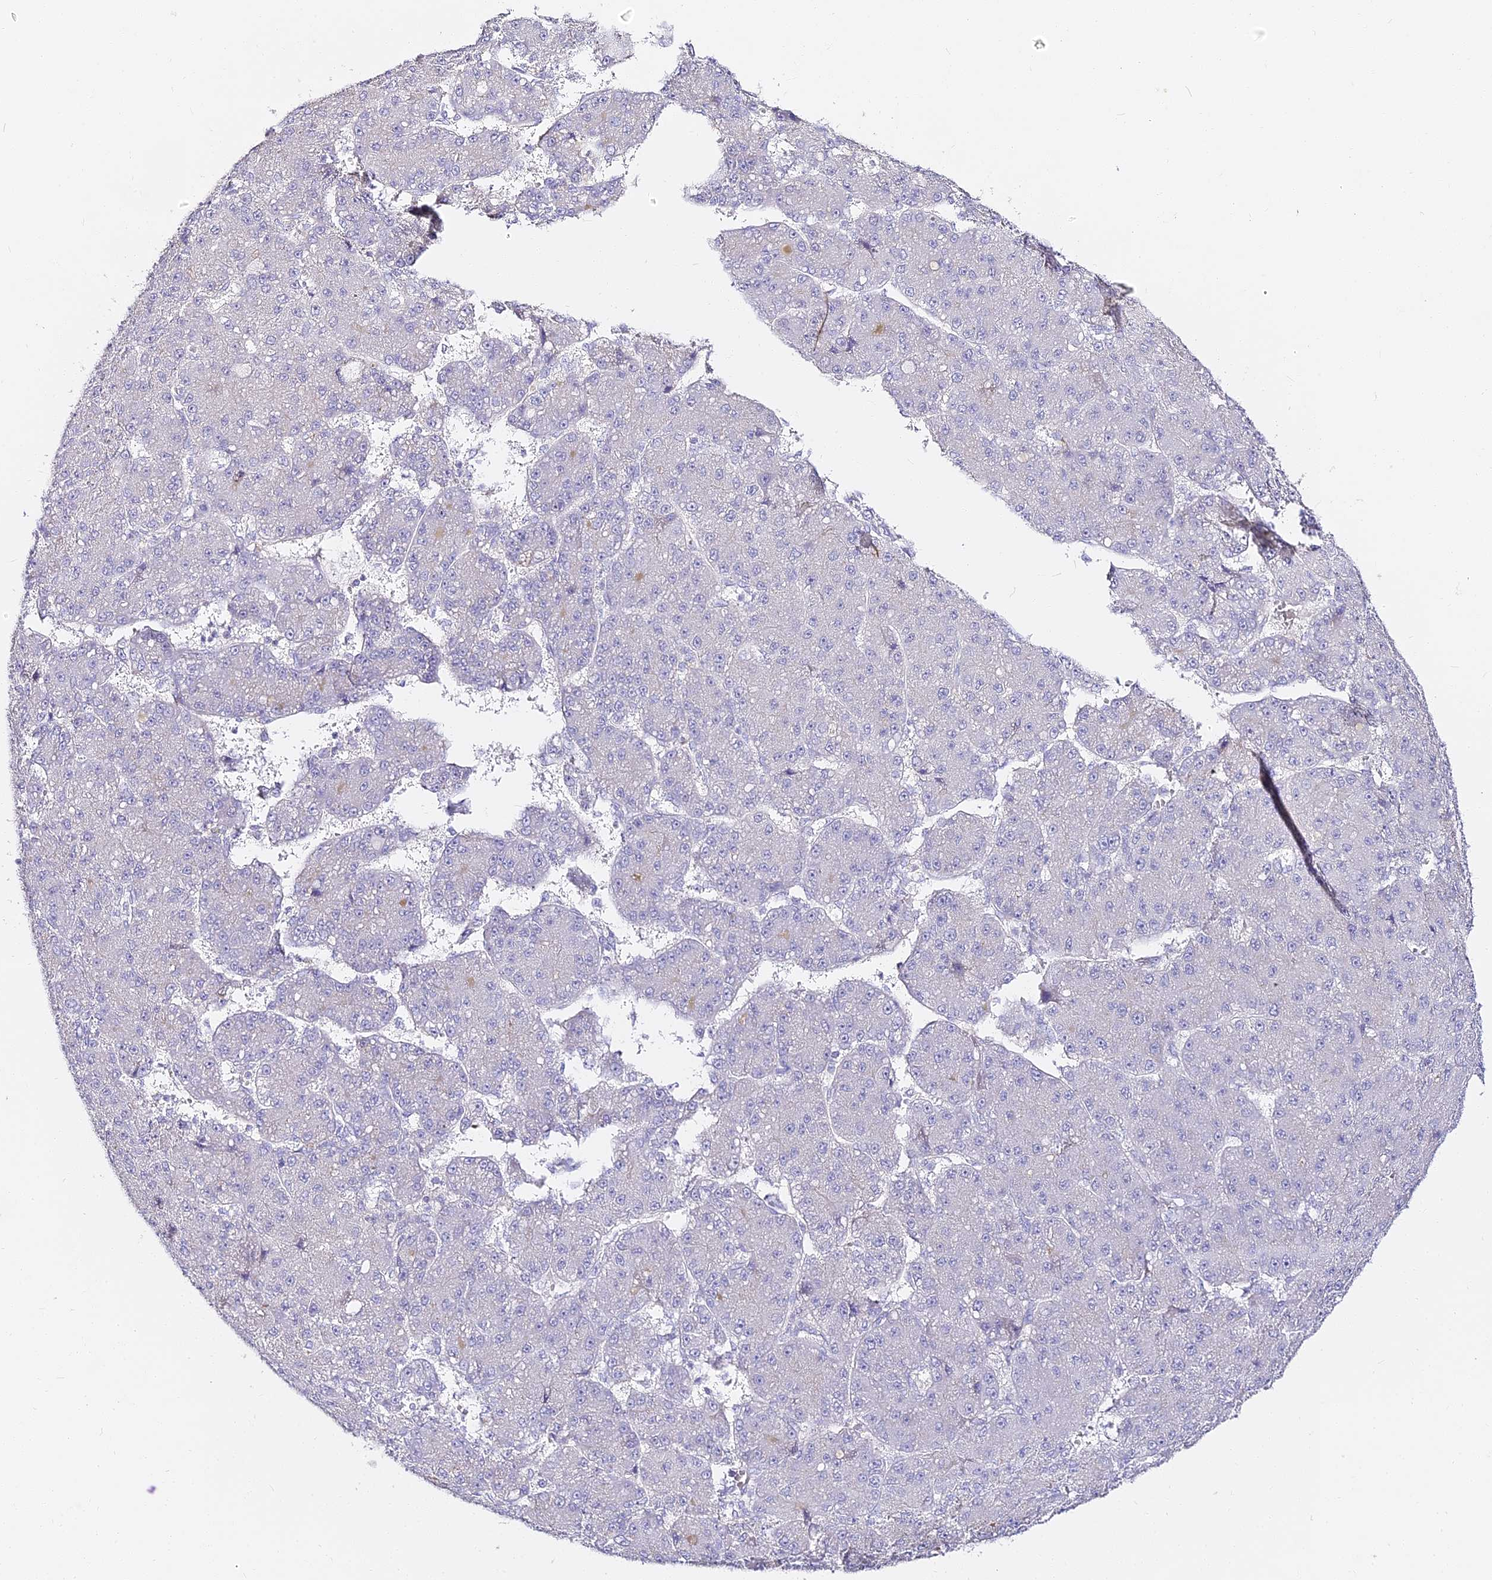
{"staining": {"intensity": "negative", "quantity": "none", "location": "none"}, "tissue": "liver cancer", "cell_type": "Tumor cells", "image_type": "cancer", "snomed": [{"axis": "morphology", "description": "Carcinoma, Hepatocellular, NOS"}, {"axis": "topography", "description": "Liver"}], "caption": "DAB immunohistochemical staining of human liver hepatocellular carcinoma demonstrates no significant staining in tumor cells. (Brightfield microscopy of DAB (3,3'-diaminobenzidine) immunohistochemistry at high magnification).", "gene": "ALPG", "patient": {"sex": "male", "age": 67}}